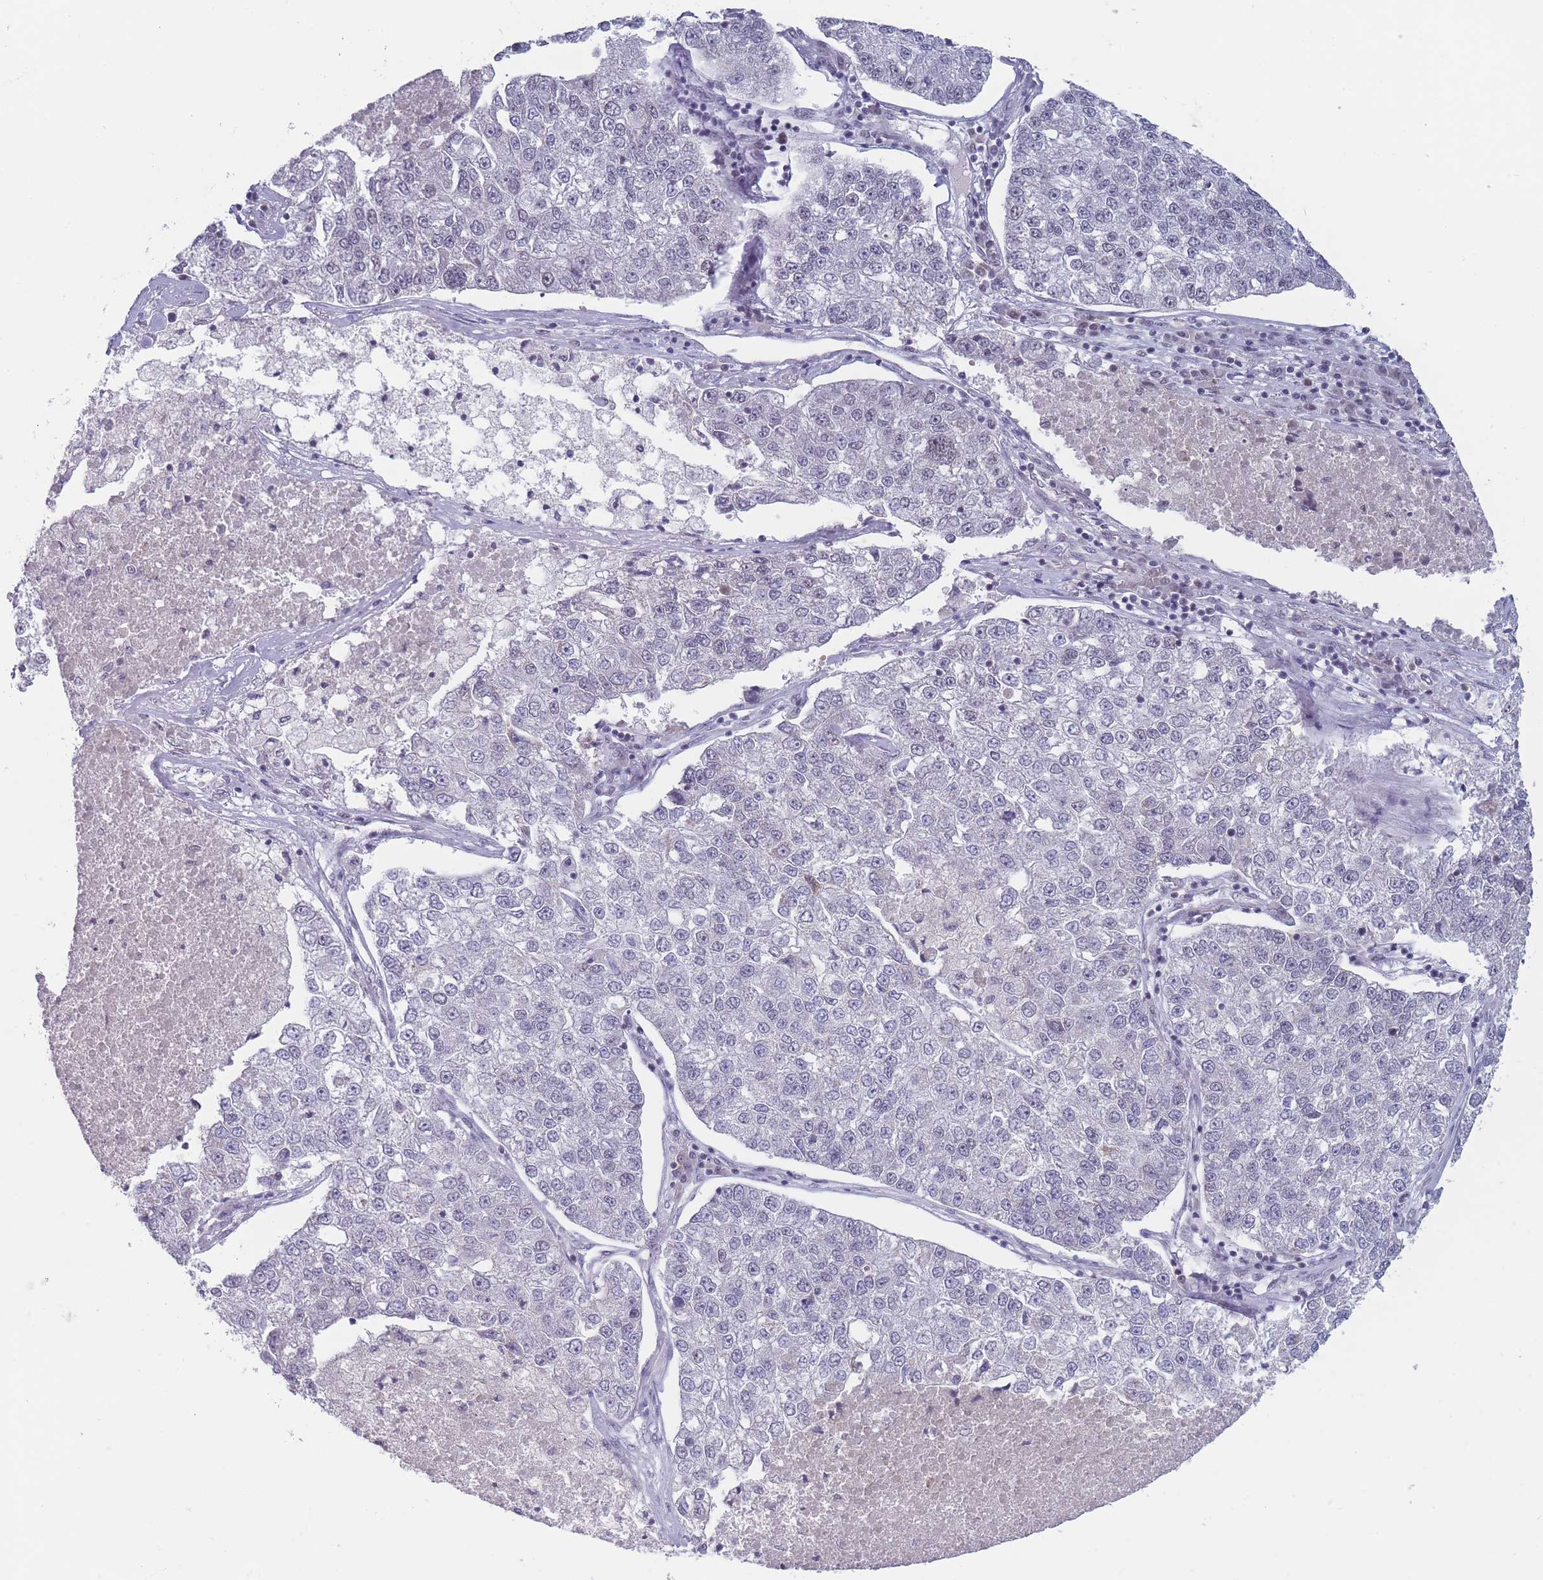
{"staining": {"intensity": "negative", "quantity": "none", "location": "none"}, "tissue": "lung cancer", "cell_type": "Tumor cells", "image_type": "cancer", "snomed": [{"axis": "morphology", "description": "Adenocarcinoma, NOS"}, {"axis": "topography", "description": "Lung"}], "caption": "Tumor cells show no significant protein expression in lung adenocarcinoma.", "gene": "ARID3B", "patient": {"sex": "male", "age": 49}}